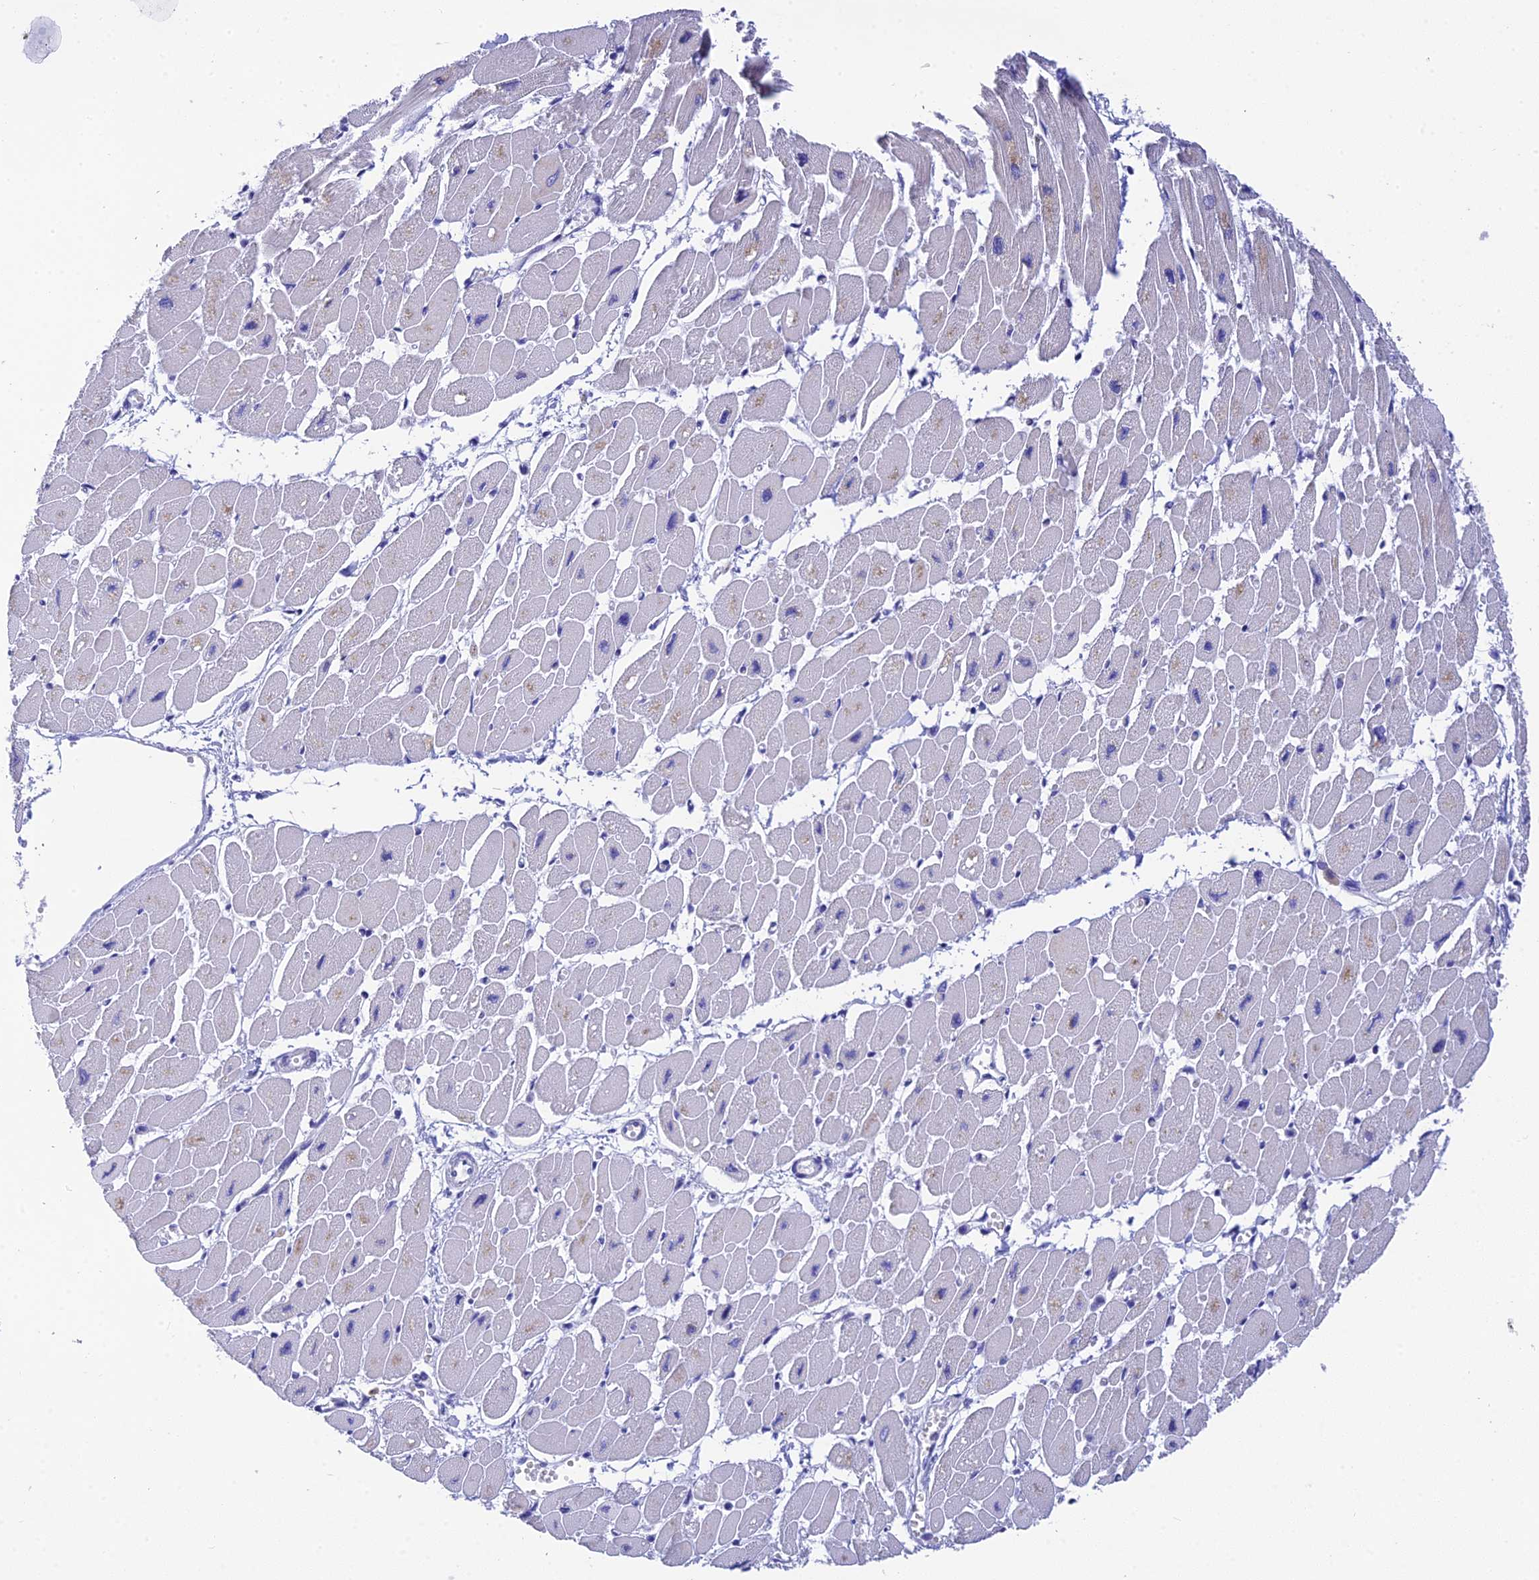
{"staining": {"intensity": "negative", "quantity": "none", "location": "none"}, "tissue": "heart muscle", "cell_type": "Cardiomyocytes", "image_type": "normal", "snomed": [{"axis": "morphology", "description": "Normal tissue, NOS"}, {"axis": "topography", "description": "Heart"}], "caption": "A micrograph of human heart muscle is negative for staining in cardiomyocytes. (DAB immunohistochemistry (IHC) with hematoxylin counter stain).", "gene": "KDELR3", "patient": {"sex": "female", "age": 54}}